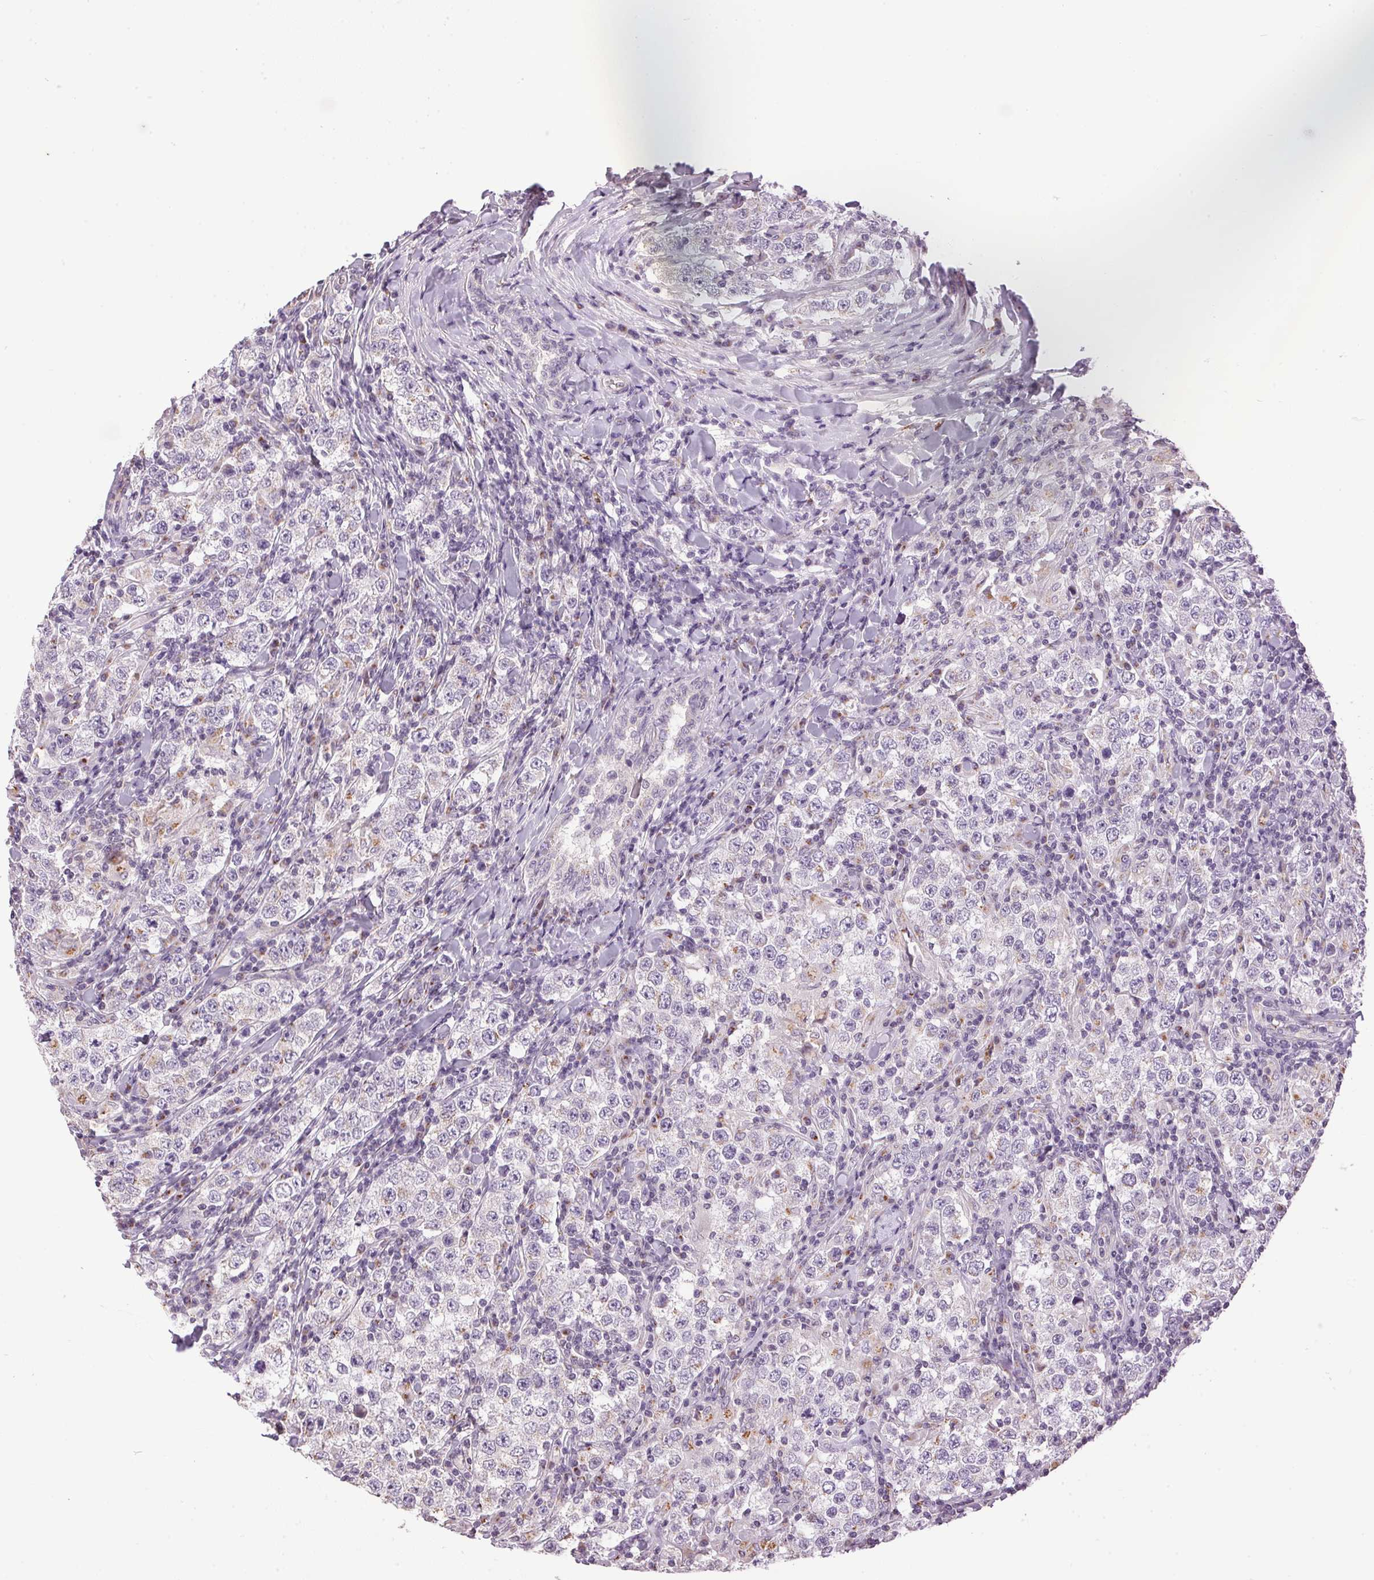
{"staining": {"intensity": "weak", "quantity": "<25%", "location": "cytoplasmic/membranous"}, "tissue": "testis cancer", "cell_type": "Tumor cells", "image_type": "cancer", "snomed": [{"axis": "morphology", "description": "Seminoma, NOS"}, {"axis": "morphology", "description": "Carcinoma, Embryonal, NOS"}, {"axis": "topography", "description": "Testis"}], "caption": "Human testis cancer (embryonal carcinoma) stained for a protein using immunohistochemistry (IHC) exhibits no positivity in tumor cells.", "gene": "GOLPH3", "patient": {"sex": "male", "age": 41}}